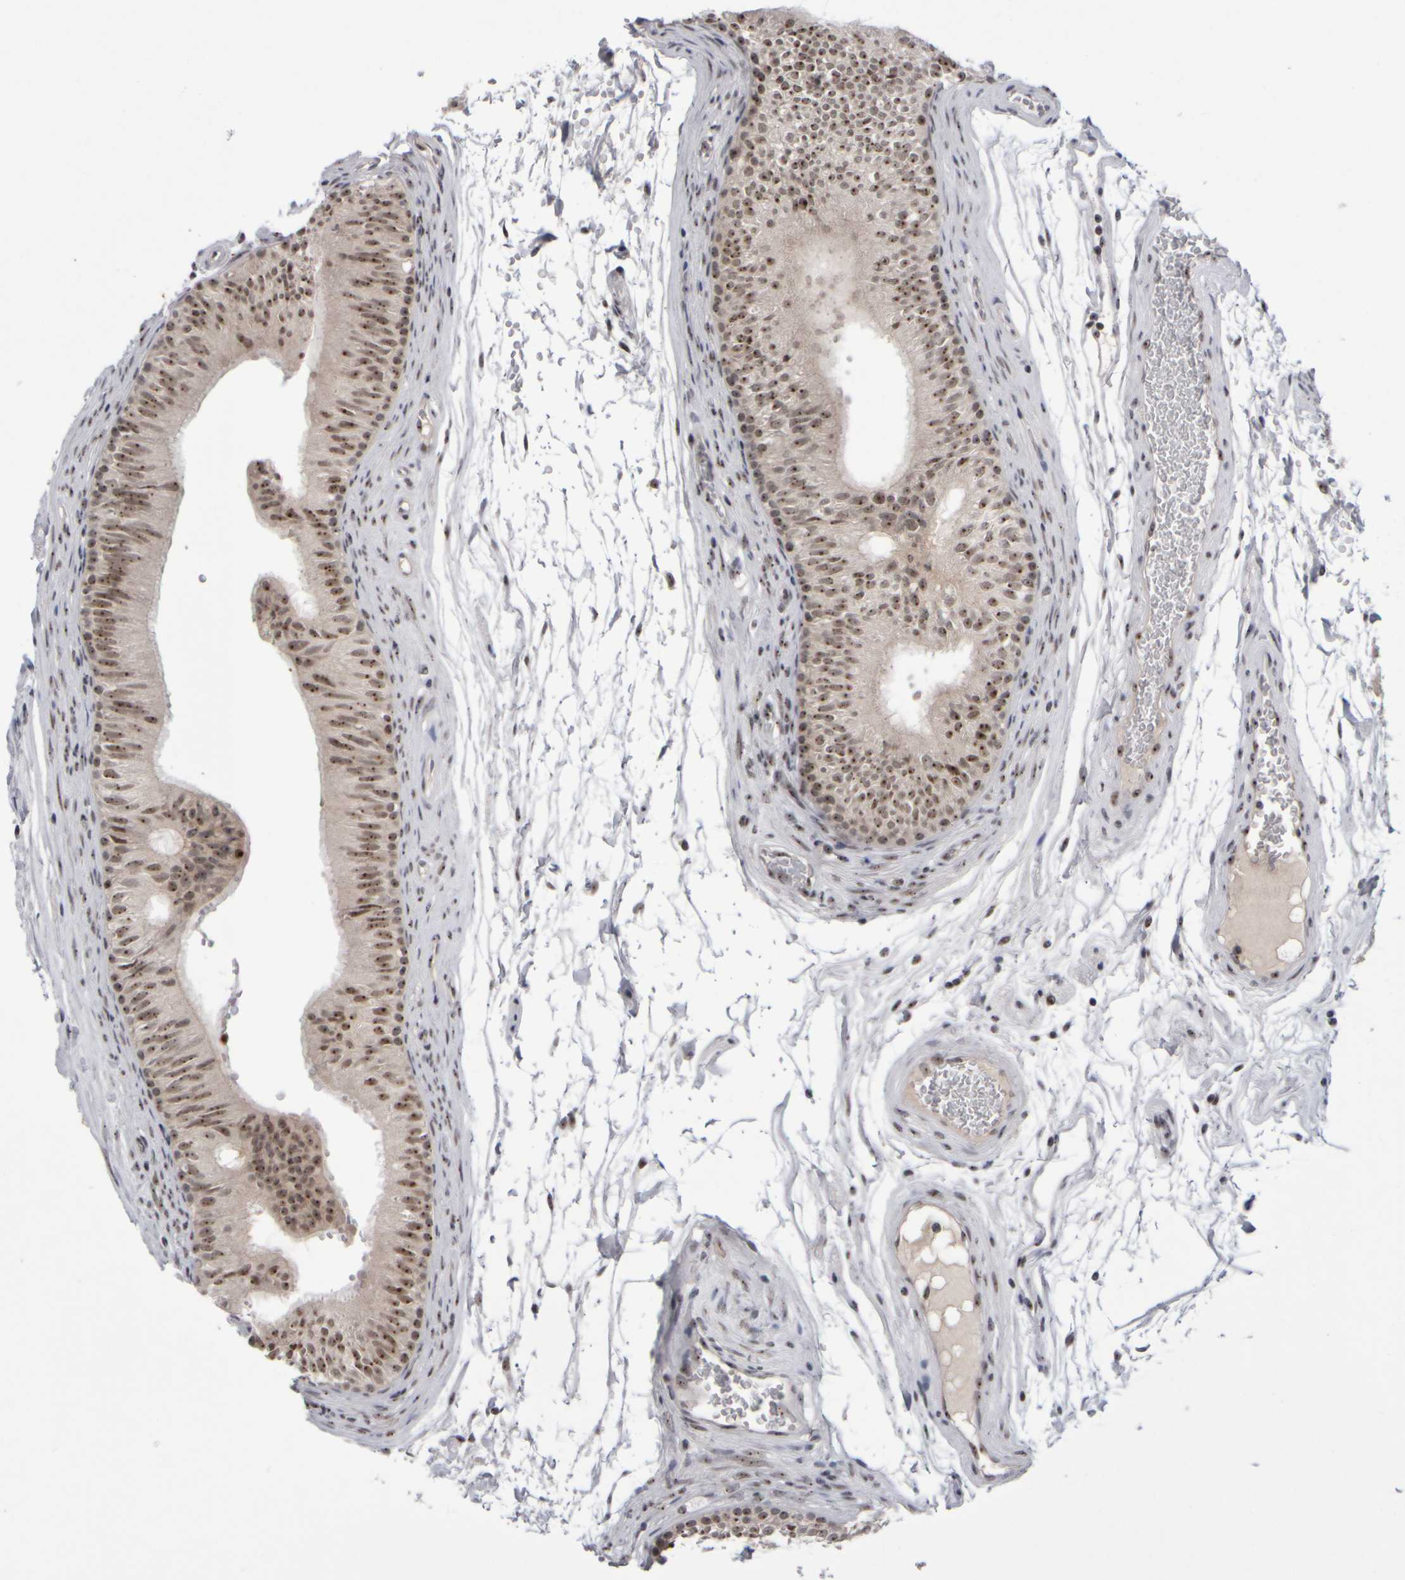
{"staining": {"intensity": "moderate", "quantity": ">75%", "location": "nuclear"}, "tissue": "epididymis", "cell_type": "Glandular cells", "image_type": "normal", "snomed": [{"axis": "morphology", "description": "Normal tissue, NOS"}, {"axis": "topography", "description": "Epididymis"}], "caption": "Protein analysis of normal epididymis shows moderate nuclear expression in approximately >75% of glandular cells. (Brightfield microscopy of DAB IHC at high magnification).", "gene": "SURF6", "patient": {"sex": "male", "age": 36}}